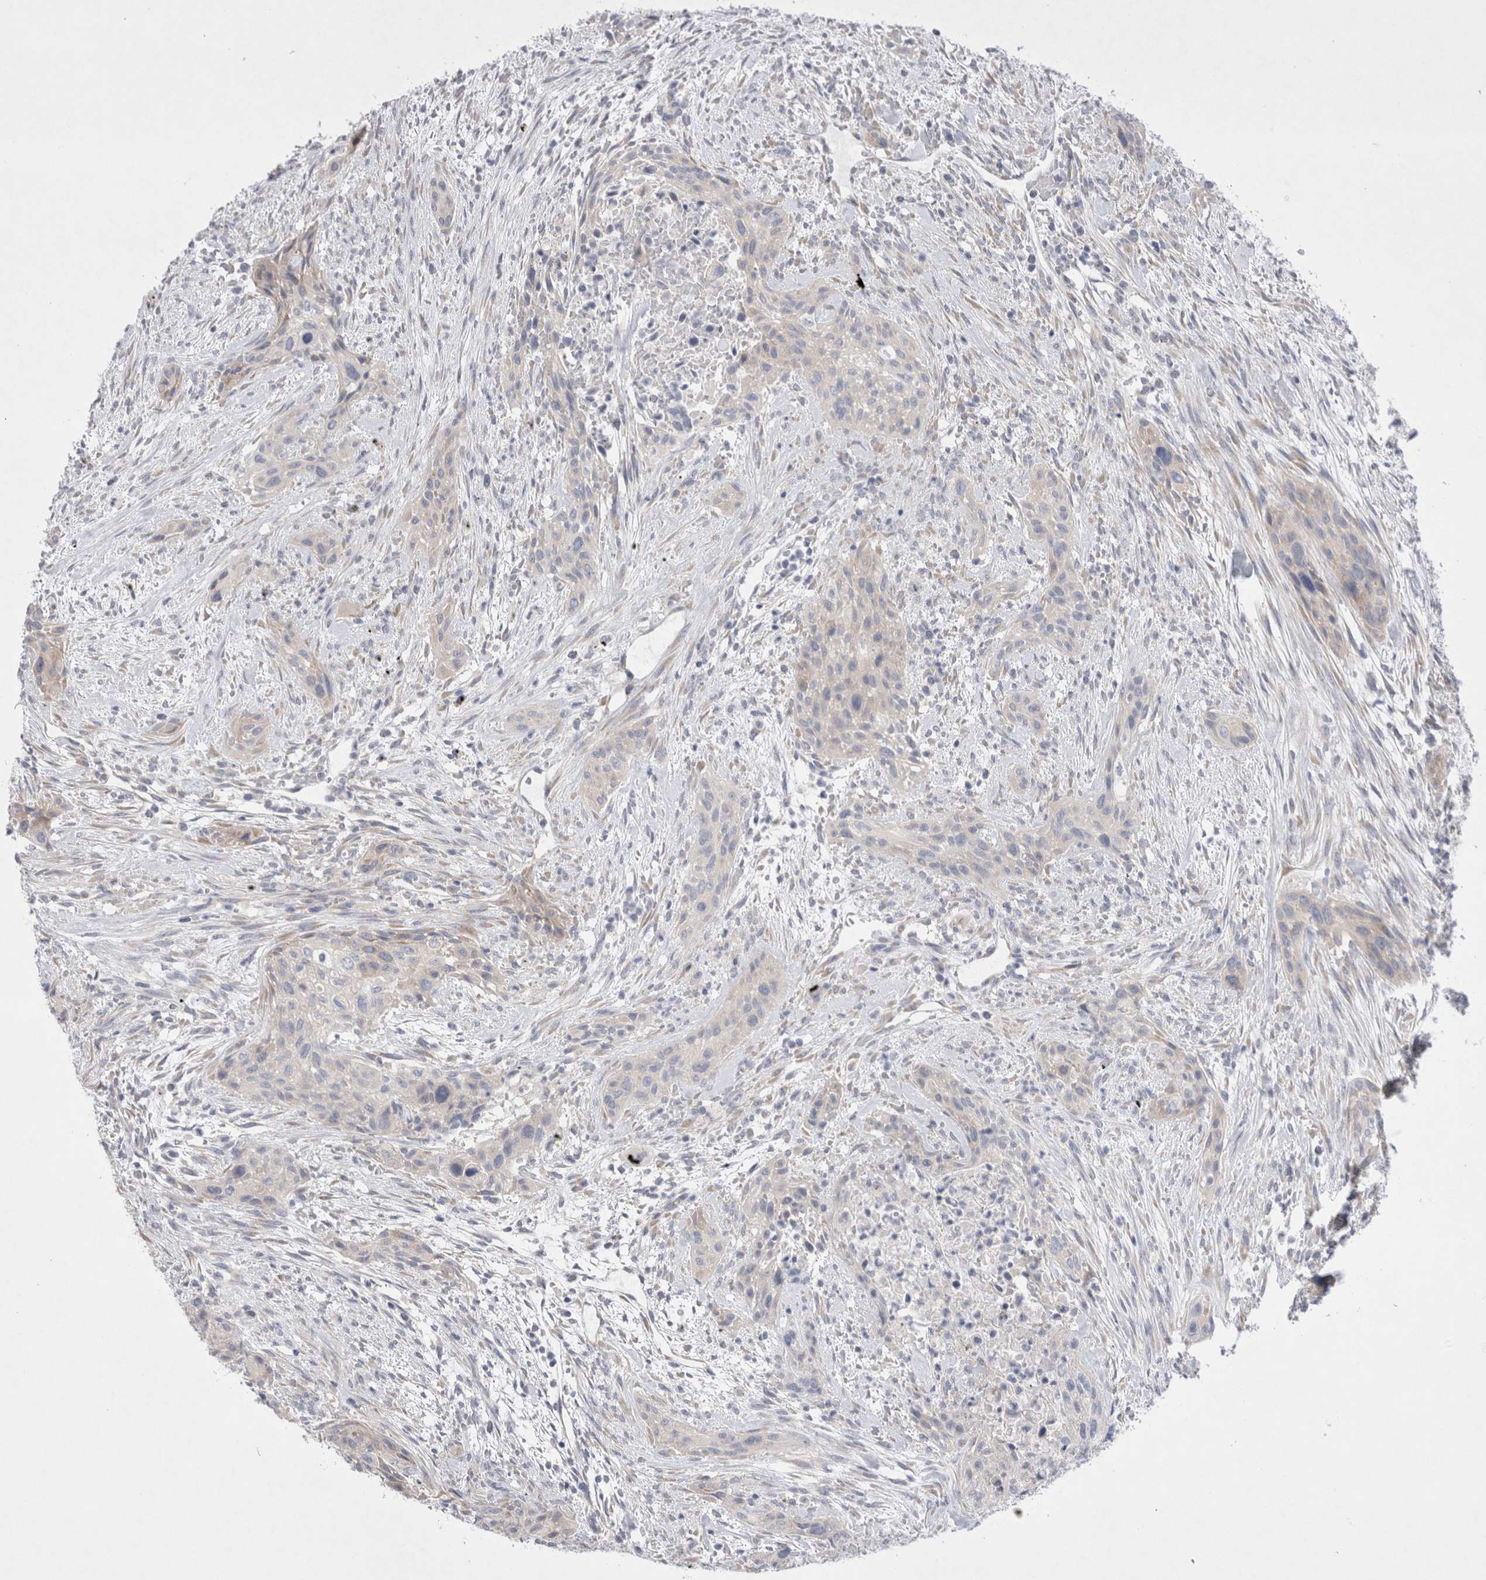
{"staining": {"intensity": "weak", "quantity": "<25%", "location": "cytoplasmic/membranous"}, "tissue": "urothelial cancer", "cell_type": "Tumor cells", "image_type": "cancer", "snomed": [{"axis": "morphology", "description": "Urothelial carcinoma, High grade"}, {"axis": "topography", "description": "Urinary bladder"}], "caption": "A high-resolution micrograph shows IHC staining of urothelial cancer, which exhibits no significant positivity in tumor cells. Nuclei are stained in blue.", "gene": "RBM12B", "patient": {"sex": "male", "age": 35}}